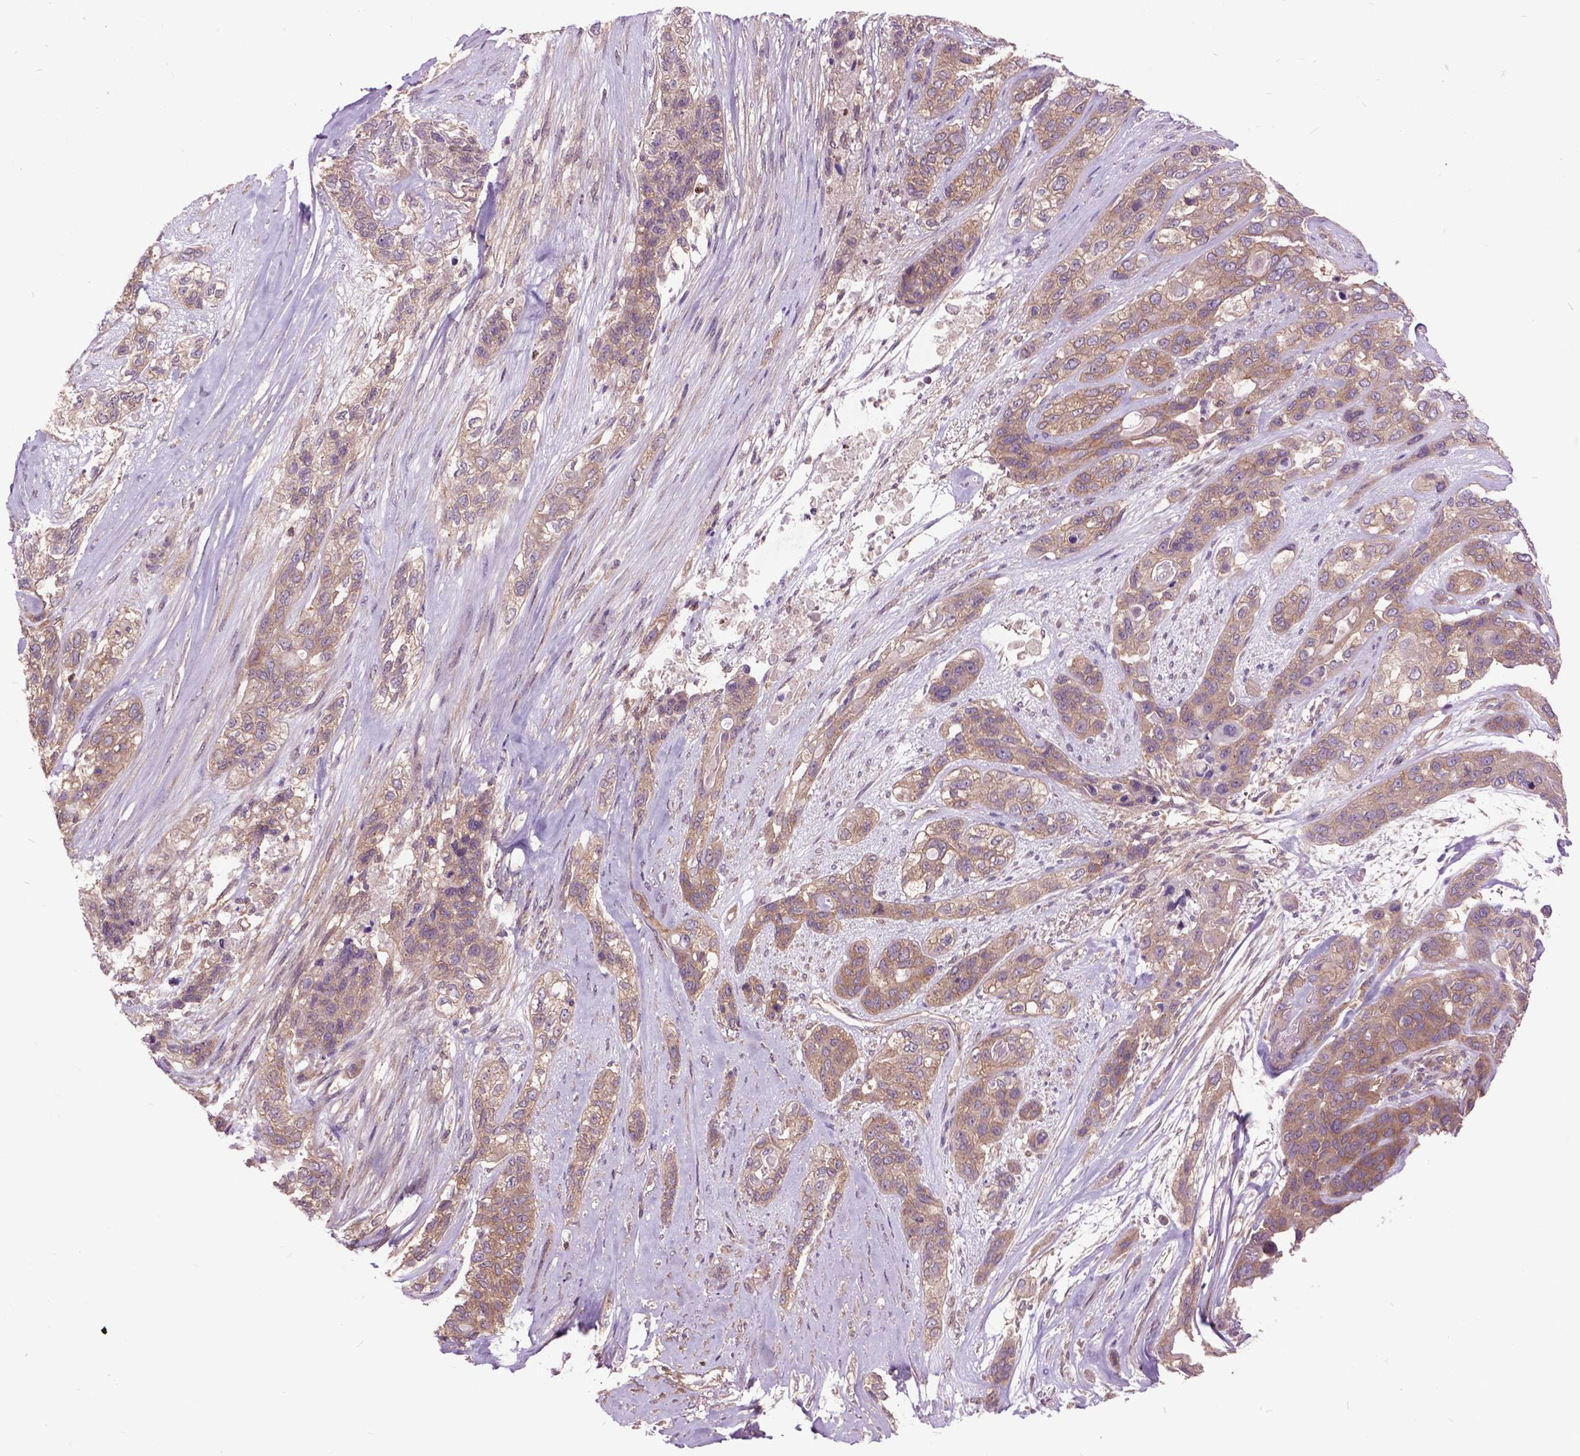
{"staining": {"intensity": "moderate", "quantity": ">75%", "location": "cytoplasmic/membranous"}, "tissue": "lung cancer", "cell_type": "Tumor cells", "image_type": "cancer", "snomed": [{"axis": "morphology", "description": "Squamous cell carcinoma, NOS"}, {"axis": "topography", "description": "Lung"}], "caption": "DAB immunohistochemical staining of lung squamous cell carcinoma demonstrates moderate cytoplasmic/membranous protein positivity in about >75% of tumor cells.", "gene": "ARAF", "patient": {"sex": "female", "age": 70}}